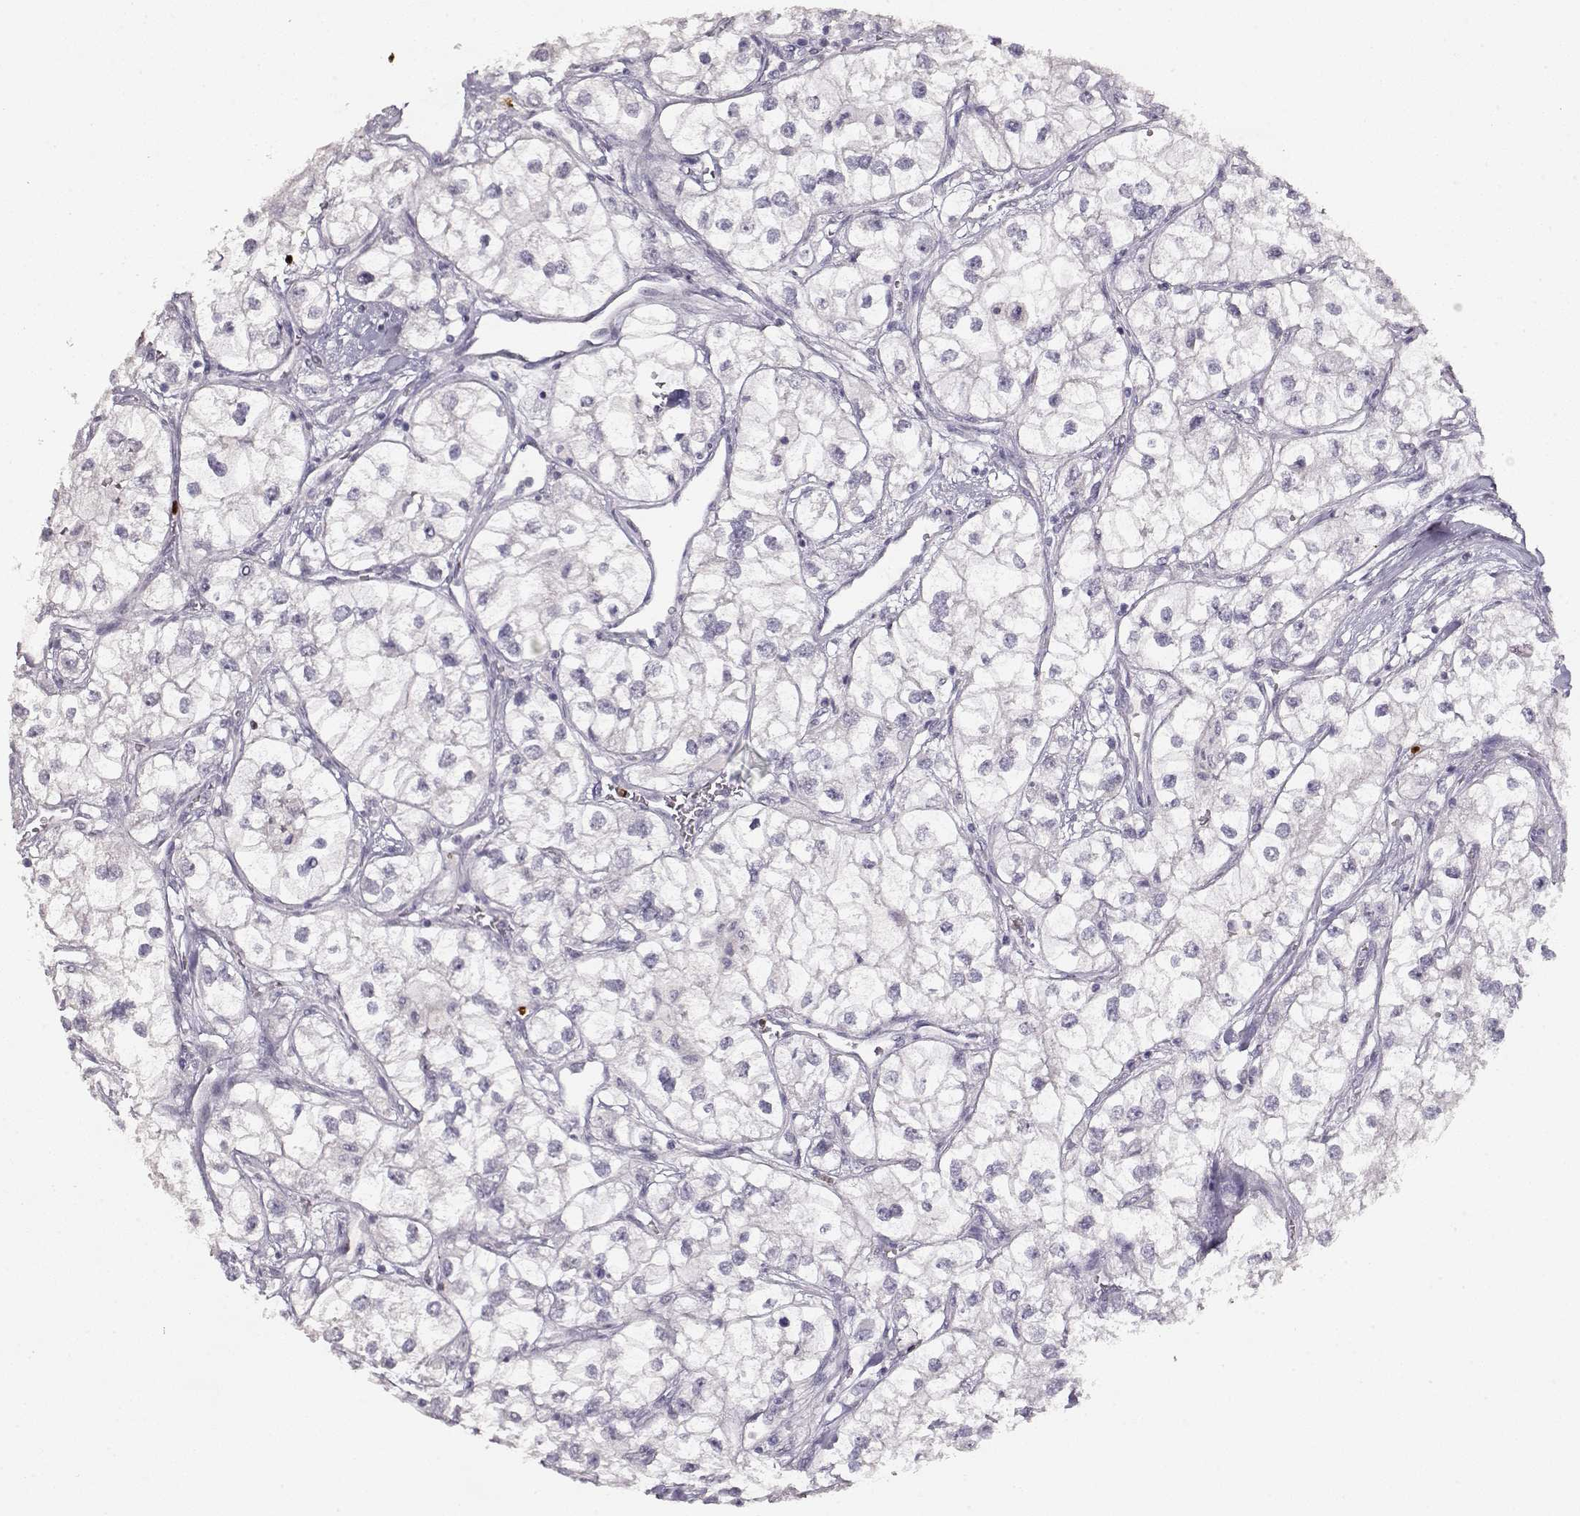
{"staining": {"intensity": "negative", "quantity": "none", "location": "none"}, "tissue": "renal cancer", "cell_type": "Tumor cells", "image_type": "cancer", "snomed": [{"axis": "morphology", "description": "Adenocarcinoma, NOS"}, {"axis": "topography", "description": "Kidney"}], "caption": "Immunohistochemistry (IHC) image of neoplastic tissue: renal adenocarcinoma stained with DAB reveals no significant protein positivity in tumor cells. Nuclei are stained in blue.", "gene": "S100B", "patient": {"sex": "male", "age": 59}}